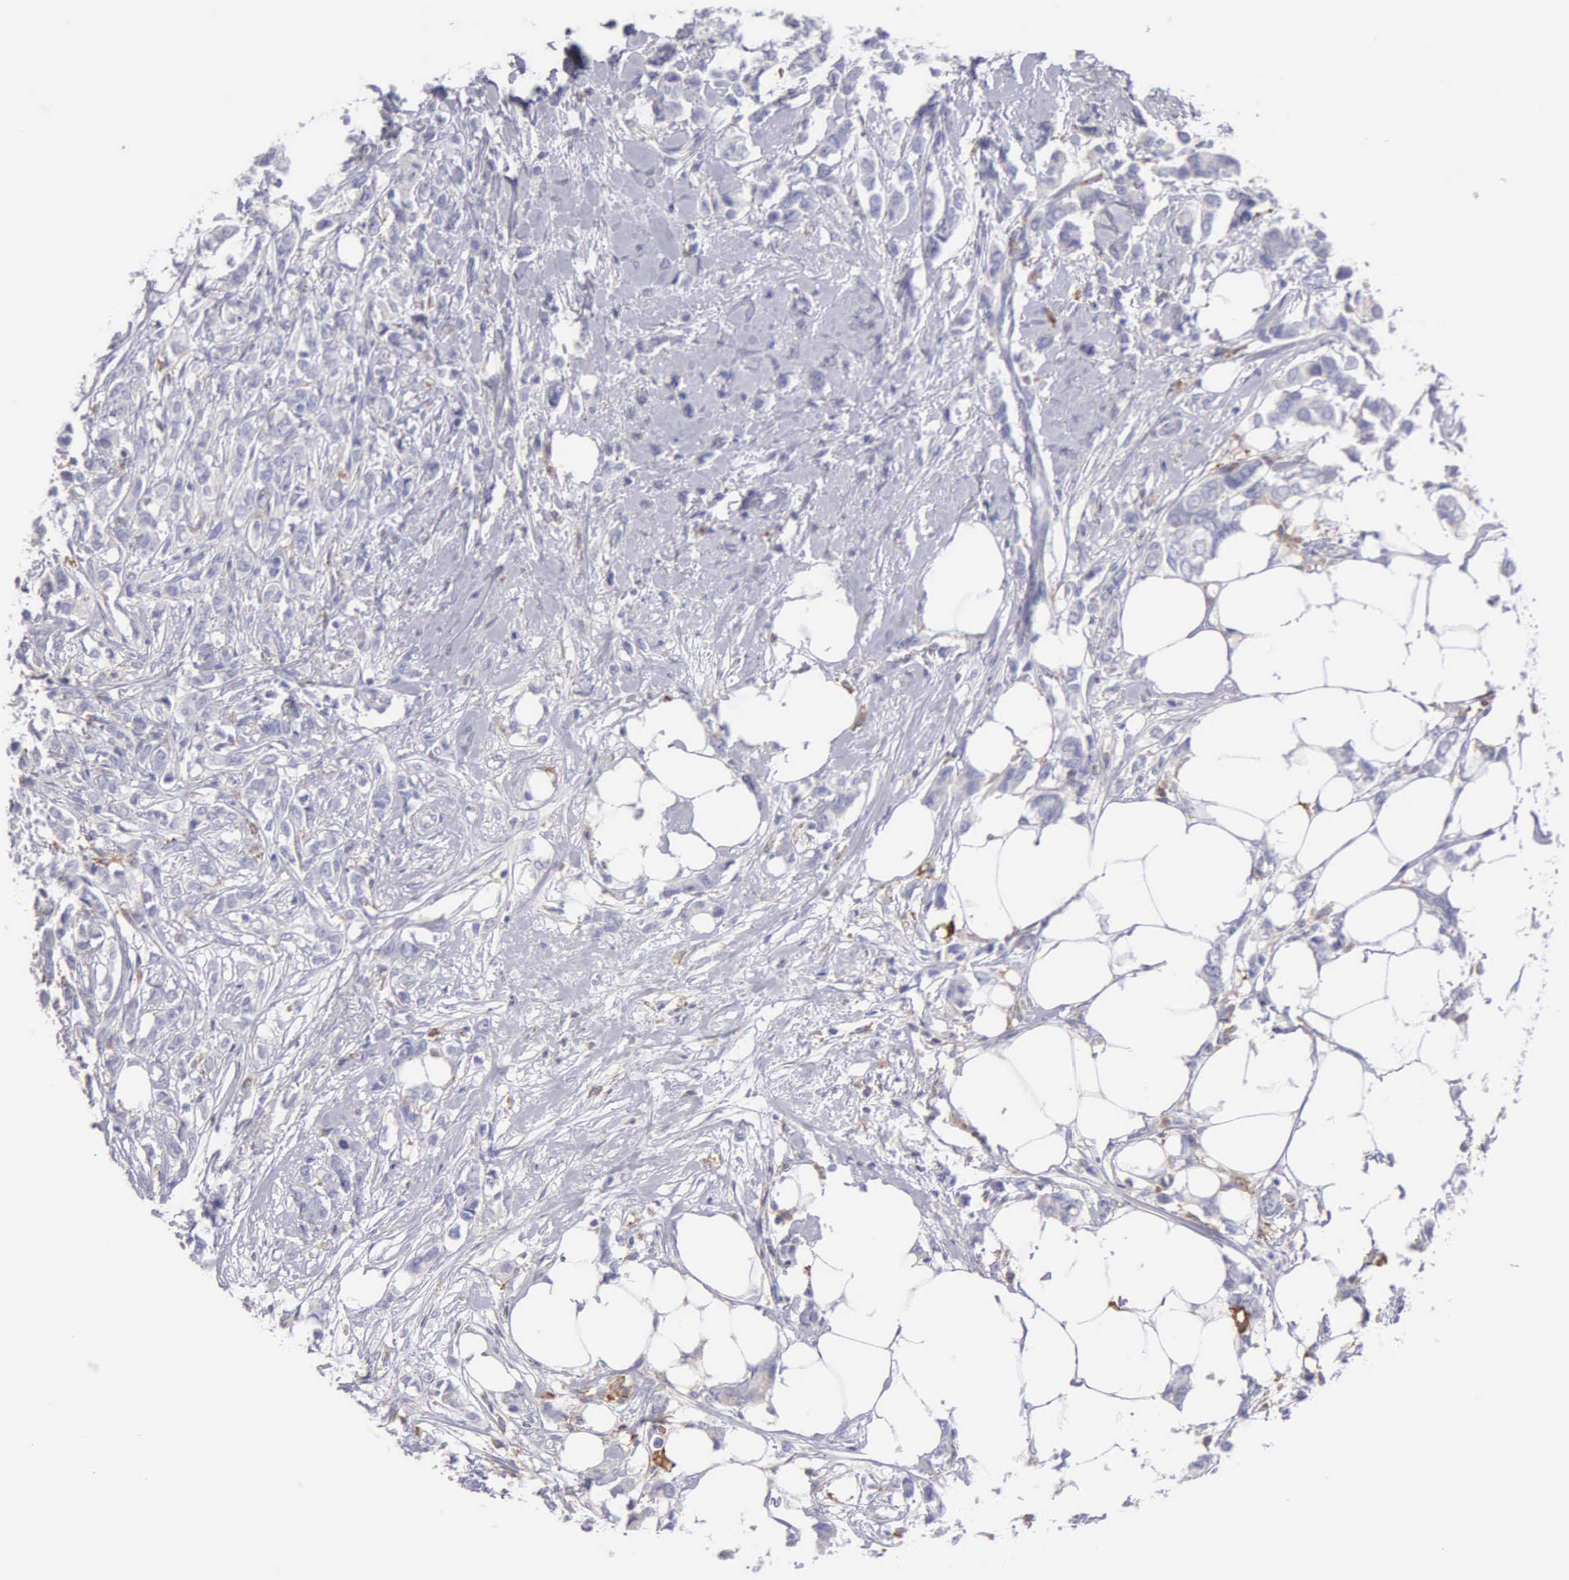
{"staining": {"intensity": "weak", "quantity": "<25%", "location": "cytoplasmic/membranous"}, "tissue": "breast cancer", "cell_type": "Tumor cells", "image_type": "cancer", "snomed": [{"axis": "morphology", "description": "Duct carcinoma"}, {"axis": "topography", "description": "Breast"}], "caption": "This is a micrograph of immunohistochemistry staining of breast cancer, which shows no expression in tumor cells.", "gene": "TYRP1", "patient": {"sex": "female", "age": 84}}